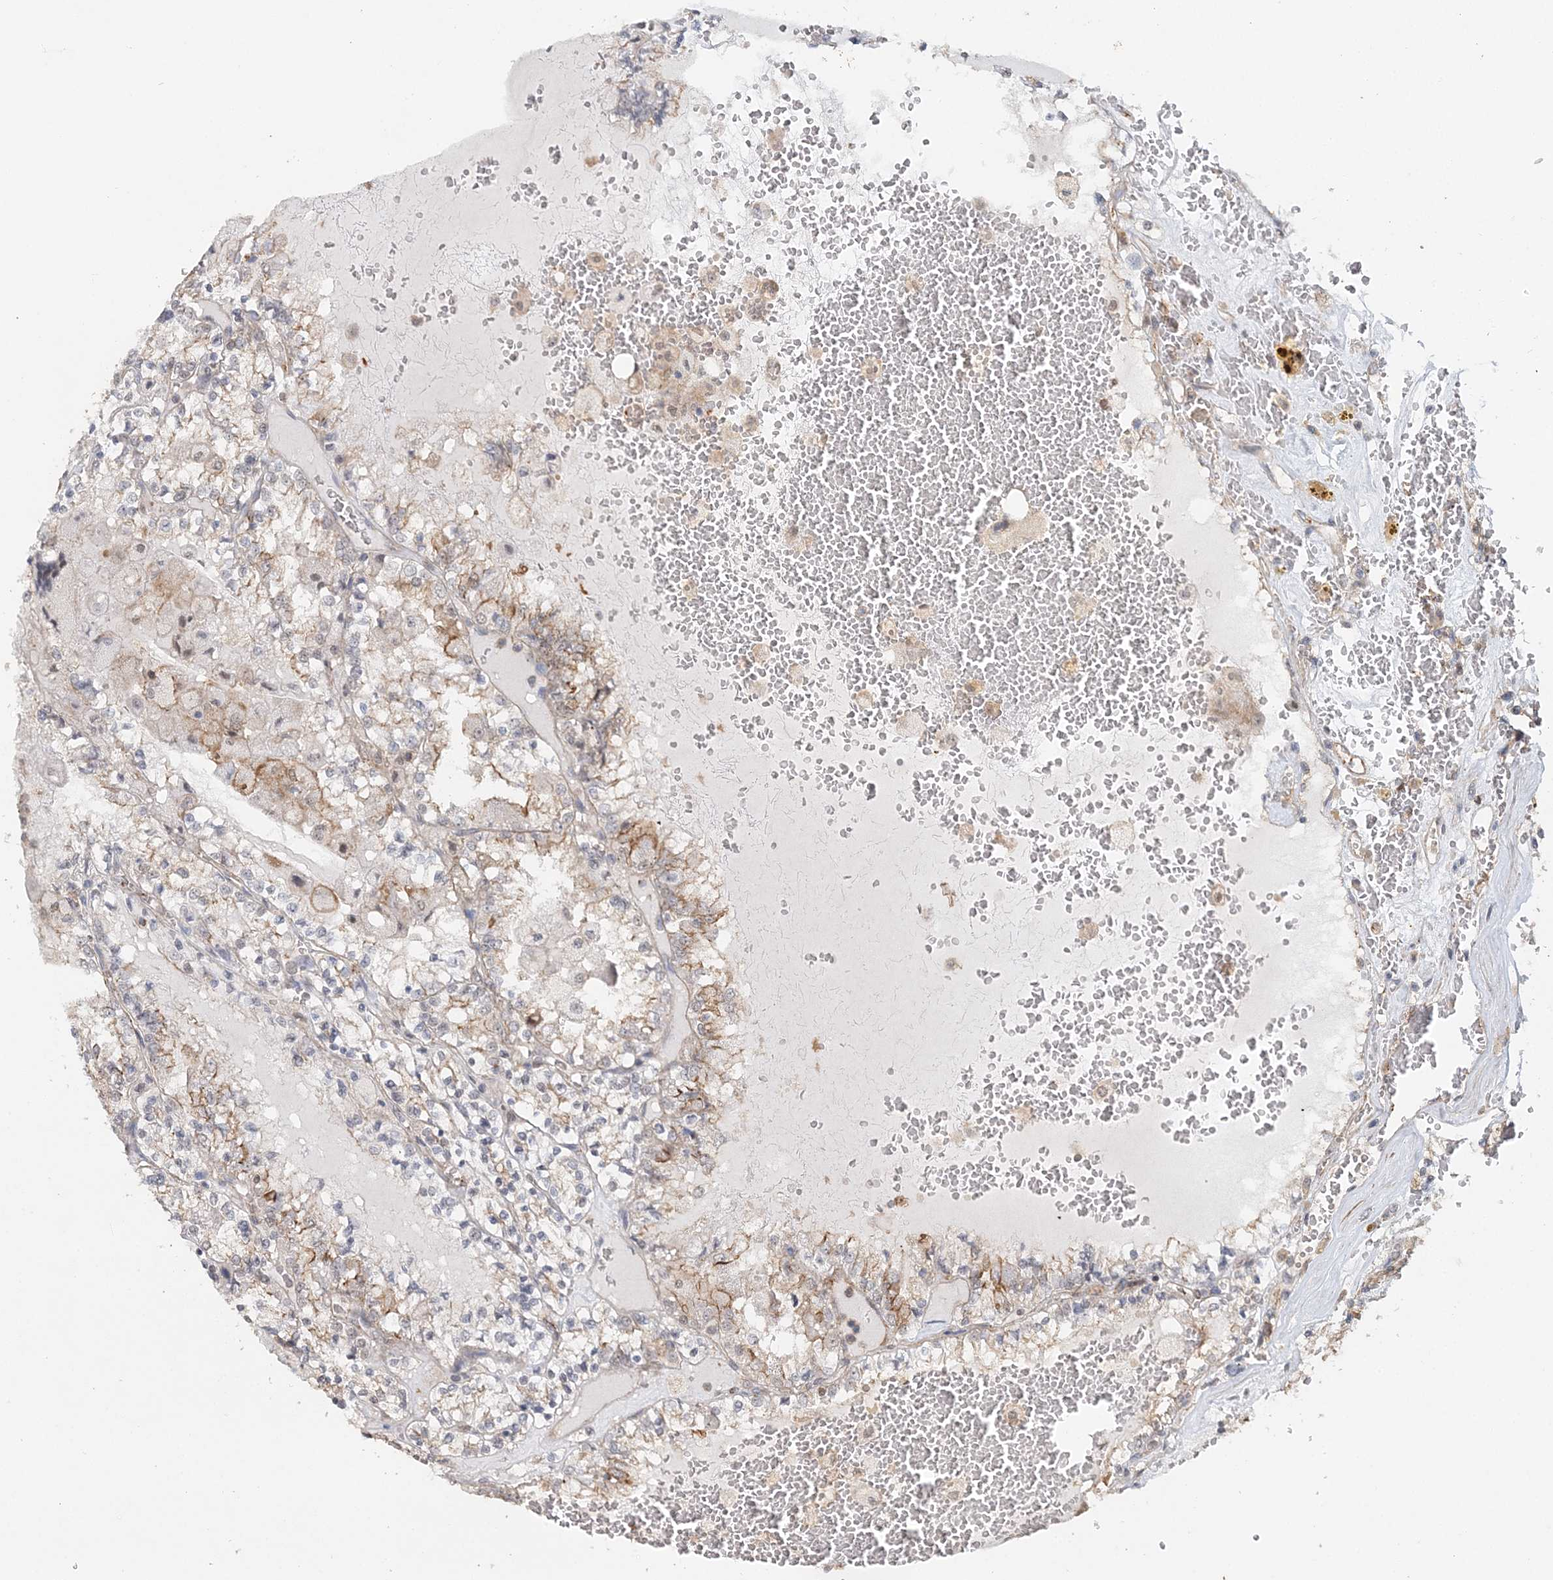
{"staining": {"intensity": "moderate", "quantity": "25%-75%", "location": "cytoplasmic/membranous"}, "tissue": "renal cancer", "cell_type": "Tumor cells", "image_type": "cancer", "snomed": [{"axis": "morphology", "description": "Adenocarcinoma, NOS"}, {"axis": "topography", "description": "Kidney"}], "caption": "Adenocarcinoma (renal) tissue shows moderate cytoplasmic/membranous expression in about 25%-75% of tumor cells", "gene": "MAT2B", "patient": {"sex": "female", "age": 56}}